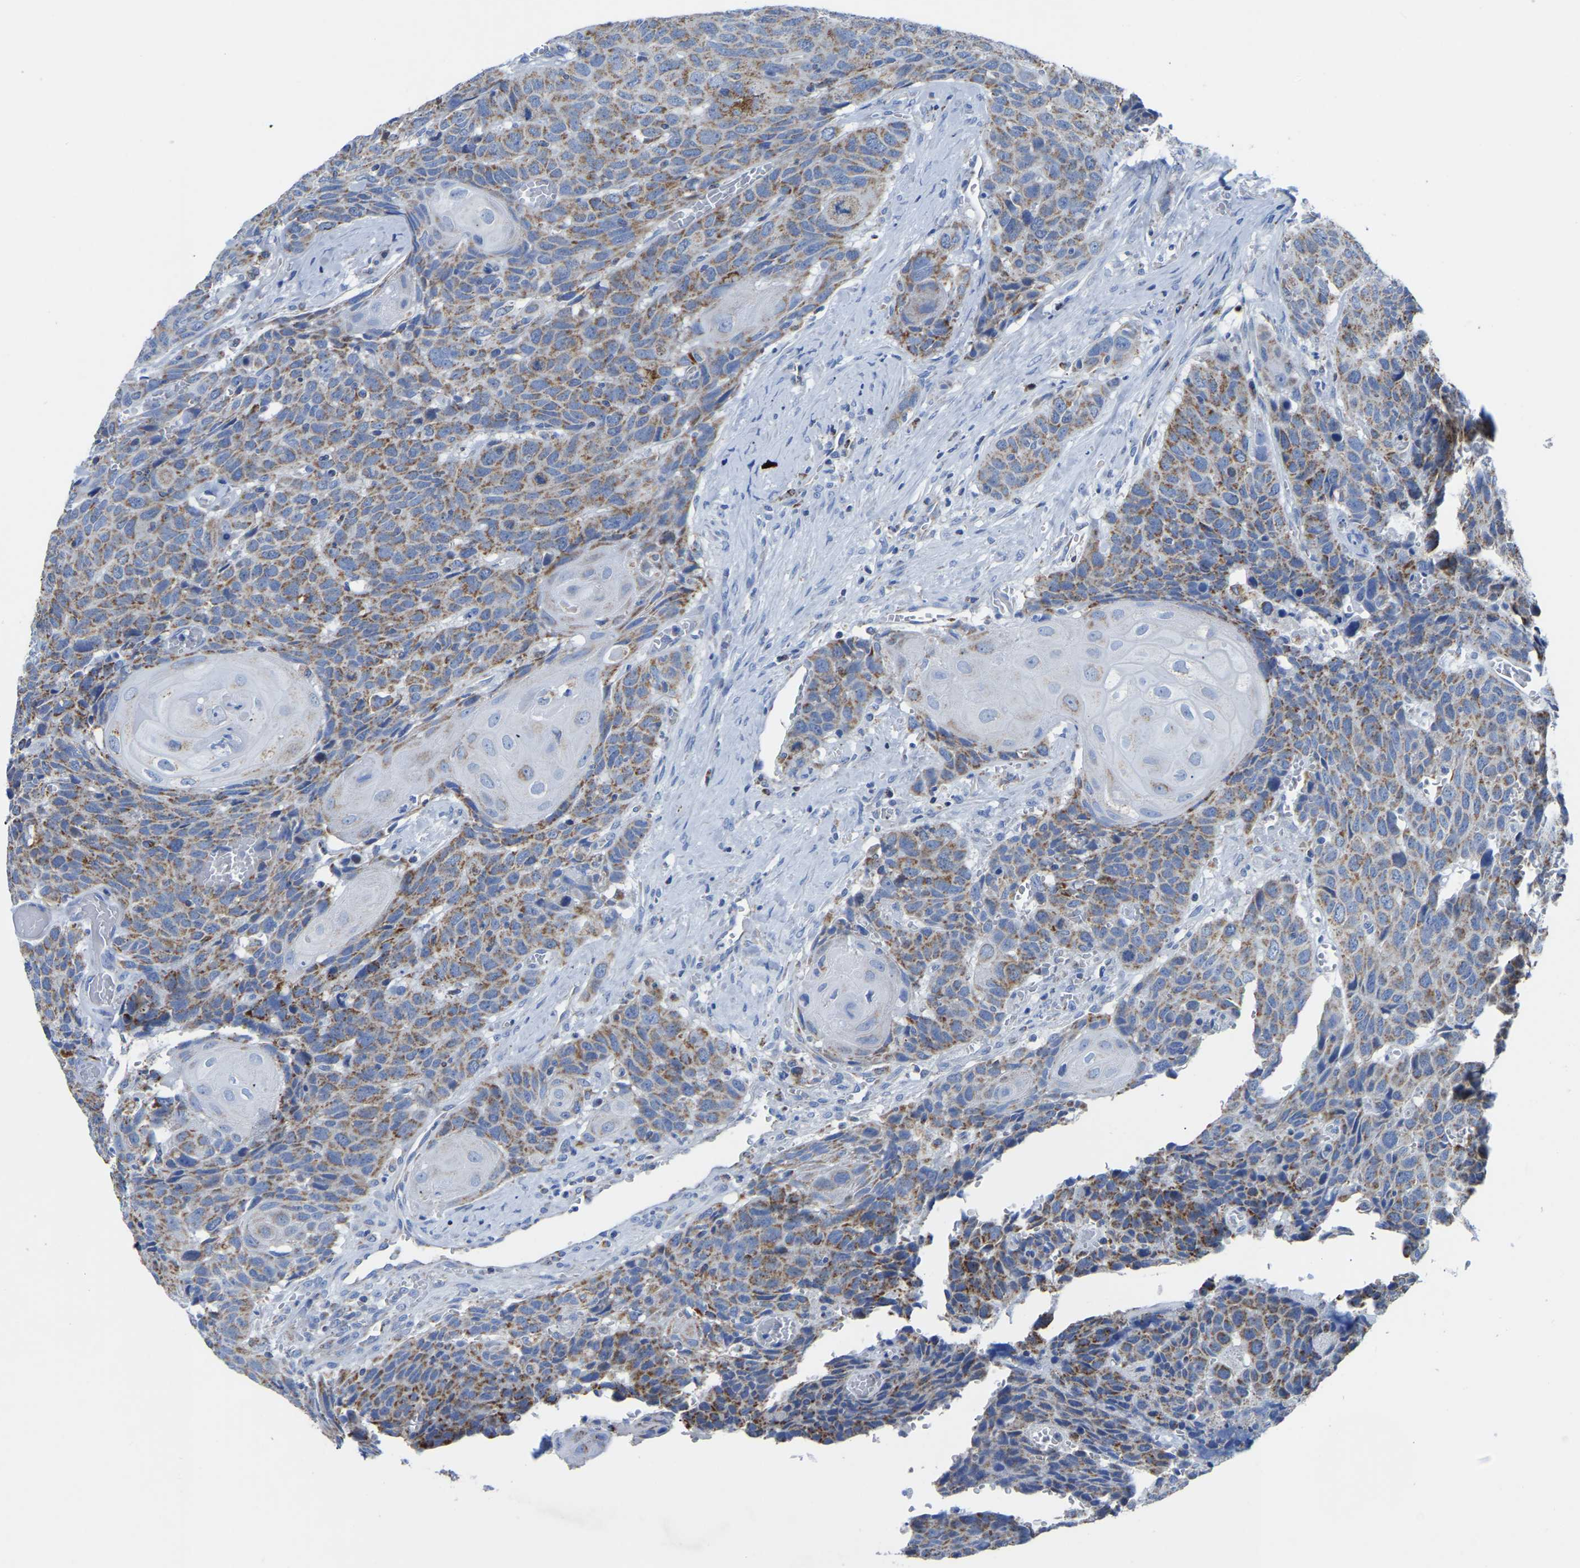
{"staining": {"intensity": "moderate", "quantity": ">75%", "location": "cytoplasmic/membranous"}, "tissue": "head and neck cancer", "cell_type": "Tumor cells", "image_type": "cancer", "snomed": [{"axis": "morphology", "description": "Squamous cell carcinoma, NOS"}, {"axis": "topography", "description": "Head-Neck"}], "caption": "About >75% of tumor cells in head and neck cancer exhibit moderate cytoplasmic/membranous protein positivity as visualized by brown immunohistochemical staining.", "gene": "ETFA", "patient": {"sex": "male", "age": 66}}